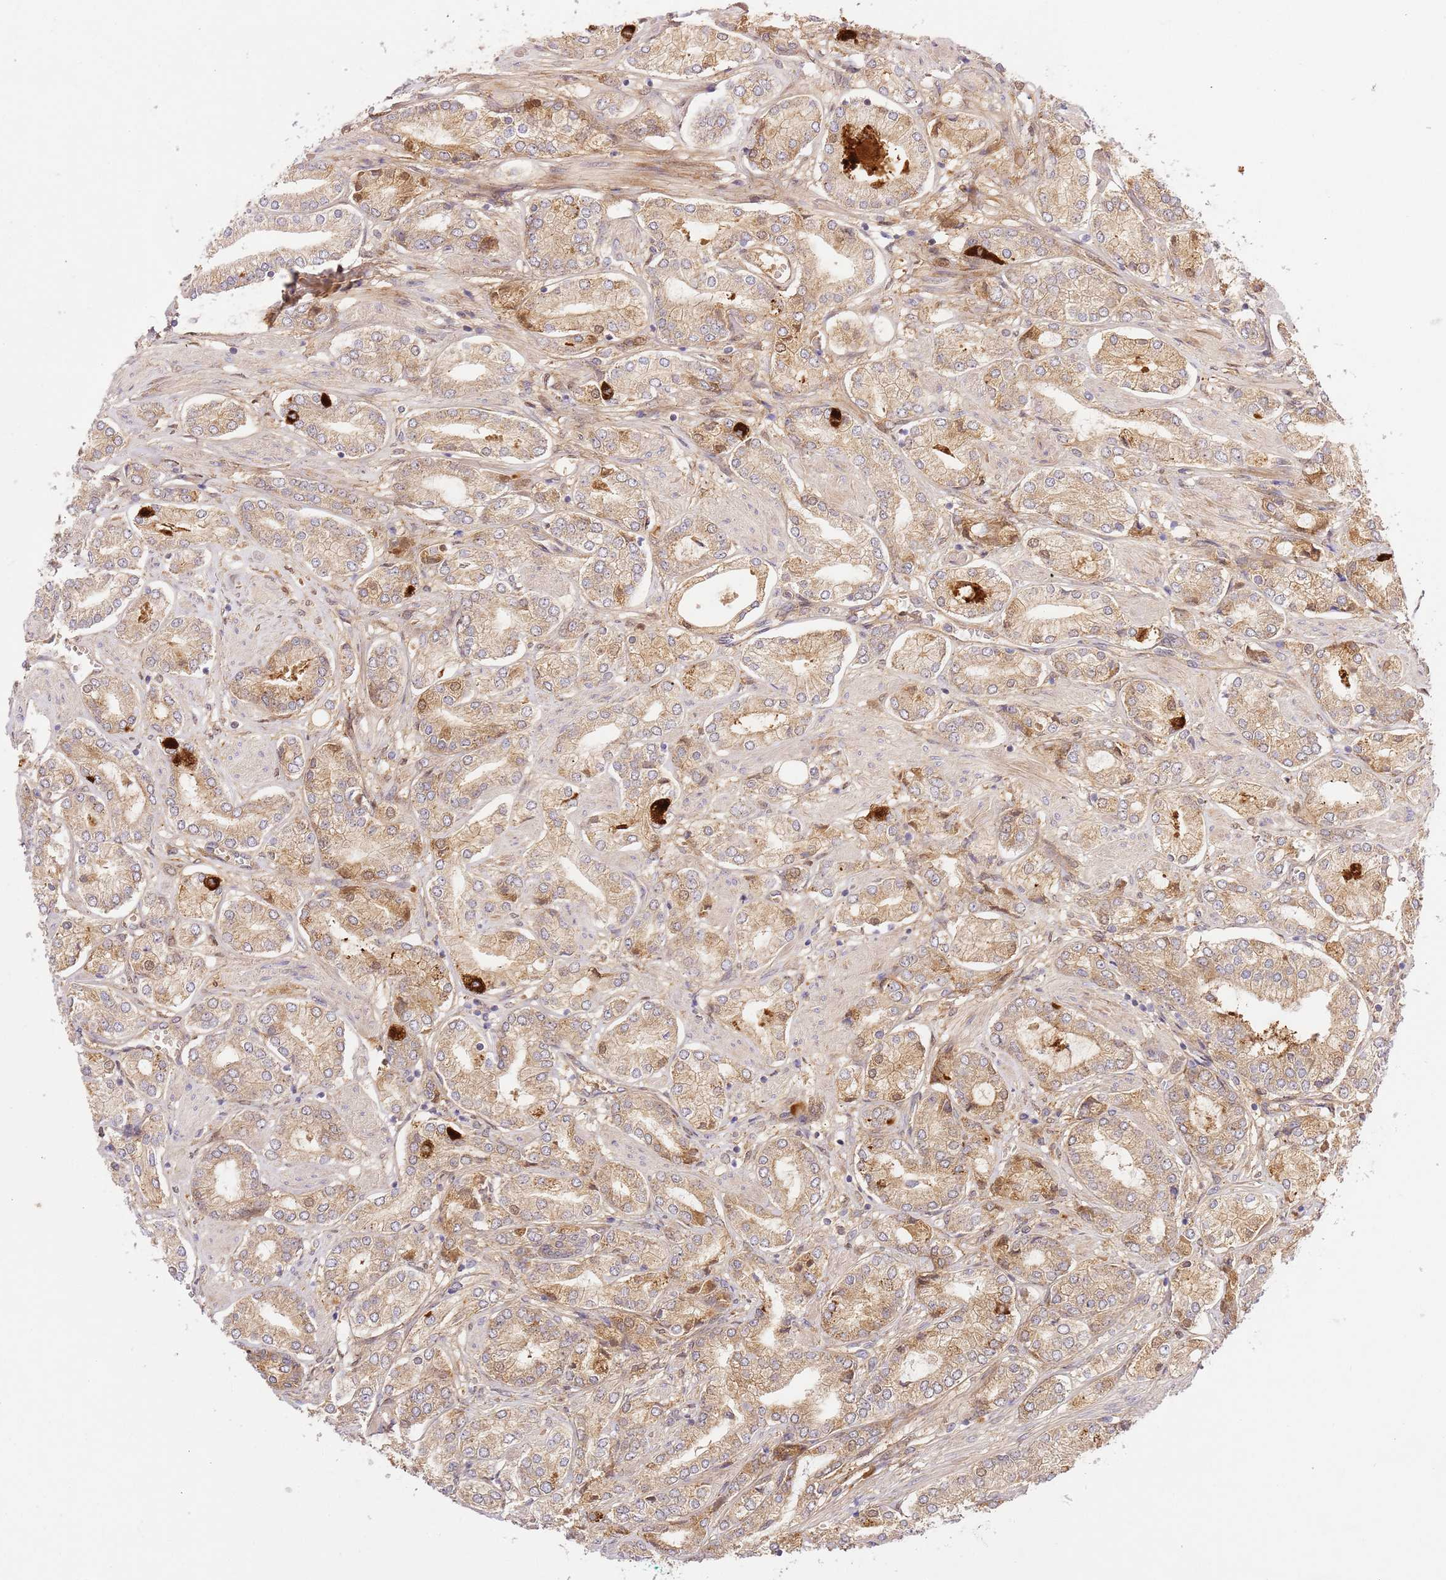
{"staining": {"intensity": "weak", "quantity": ">75%", "location": "cytoplasmic/membranous"}, "tissue": "prostate cancer", "cell_type": "Tumor cells", "image_type": "cancer", "snomed": [{"axis": "morphology", "description": "Adenocarcinoma, High grade"}, {"axis": "topography", "description": "Prostate and seminal vesicle, NOS"}], "caption": "This histopathology image demonstrates IHC staining of human prostate high-grade adenocarcinoma, with low weak cytoplasmic/membranous staining in about >75% of tumor cells.", "gene": "C8G", "patient": {"sex": "male", "age": 64}}